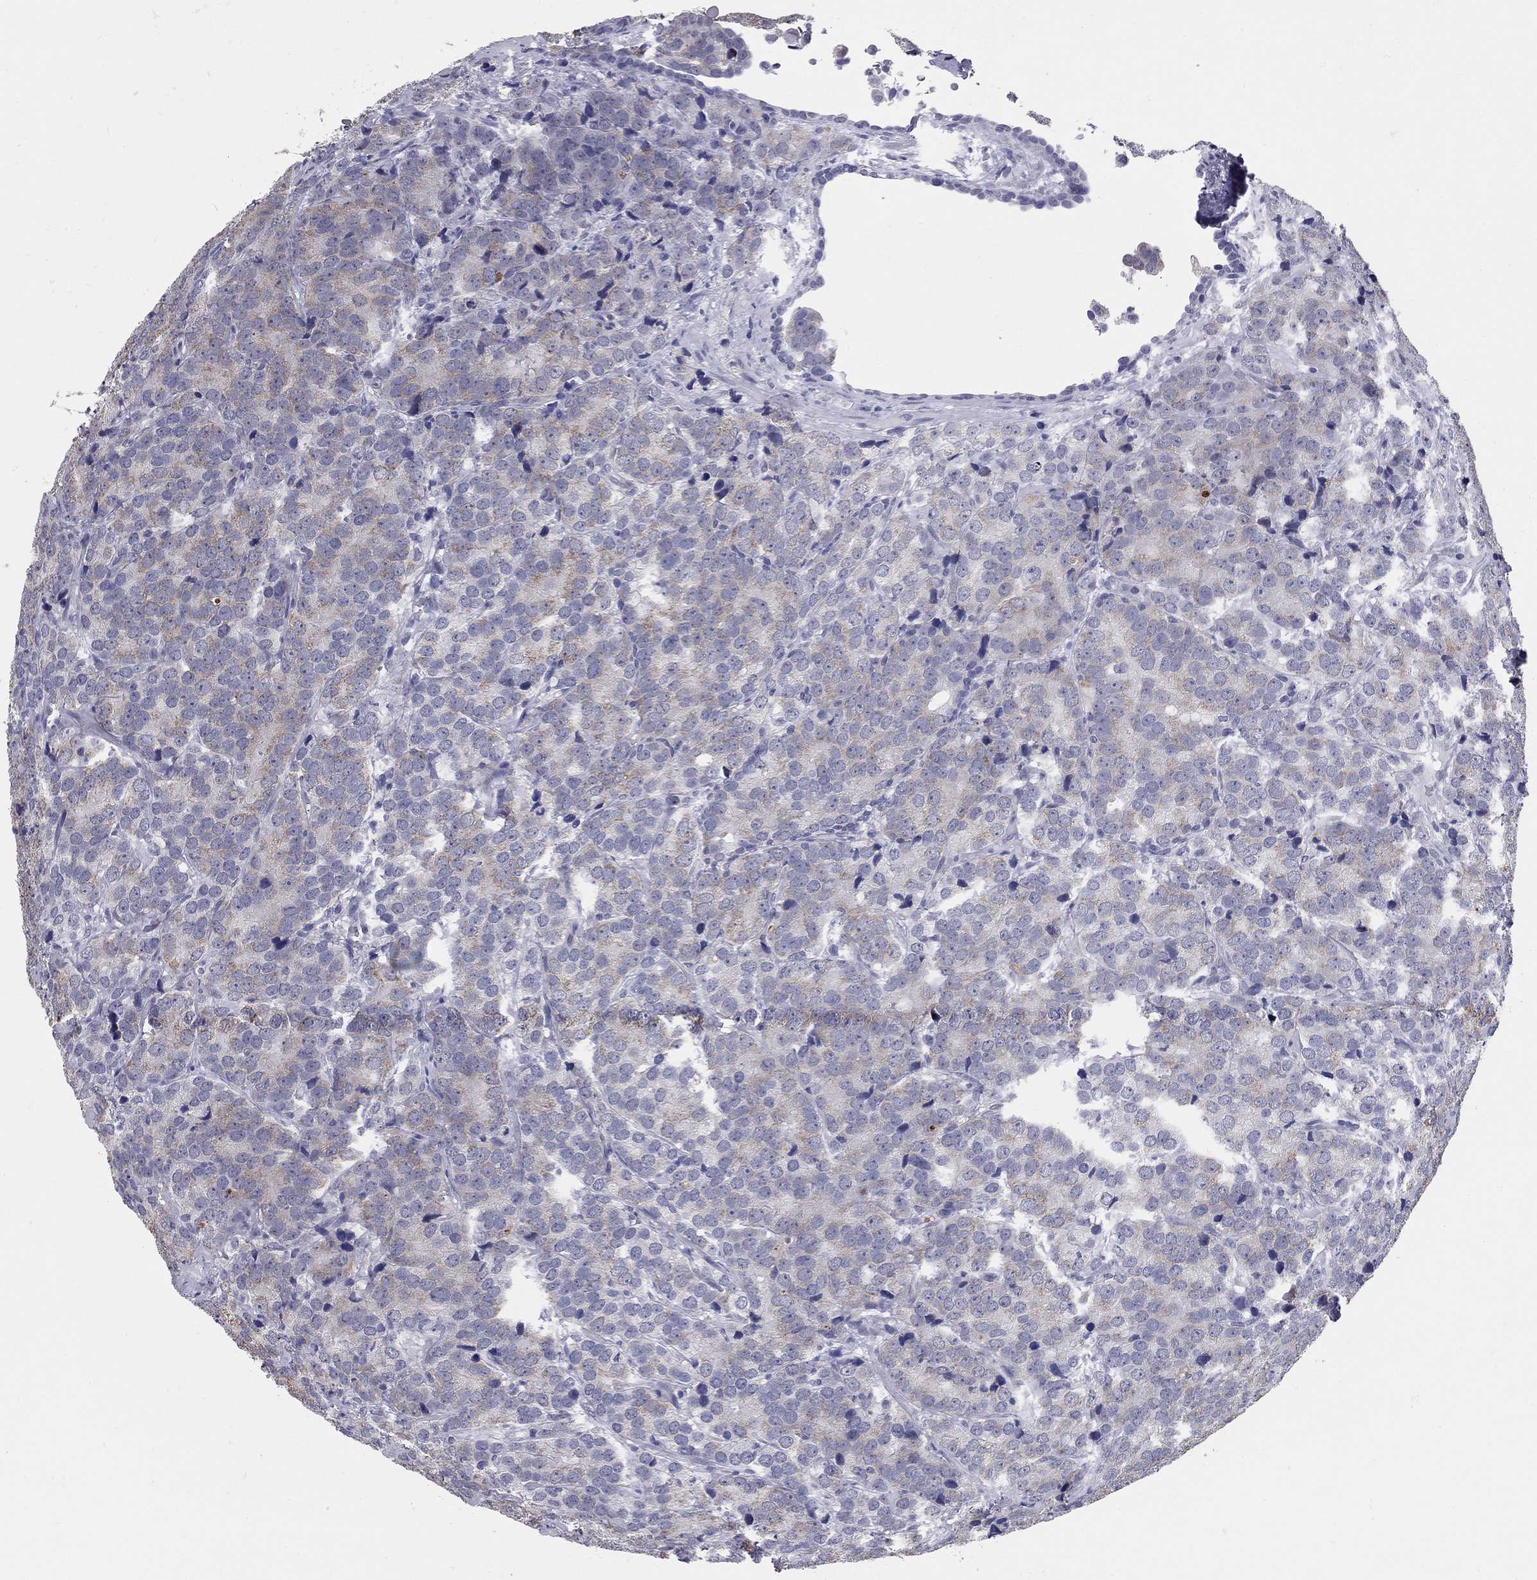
{"staining": {"intensity": "moderate", "quantity": ">75%", "location": "cytoplasmic/membranous"}, "tissue": "prostate cancer", "cell_type": "Tumor cells", "image_type": "cancer", "snomed": [{"axis": "morphology", "description": "Adenocarcinoma, NOS"}, {"axis": "topography", "description": "Prostate"}], "caption": "Immunohistochemistry (IHC) of human adenocarcinoma (prostate) shows medium levels of moderate cytoplasmic/membranous staining in about >75% of tumor cells.", "gene": "SHOC2", "patient": {"sex": "male", "age": 71}}